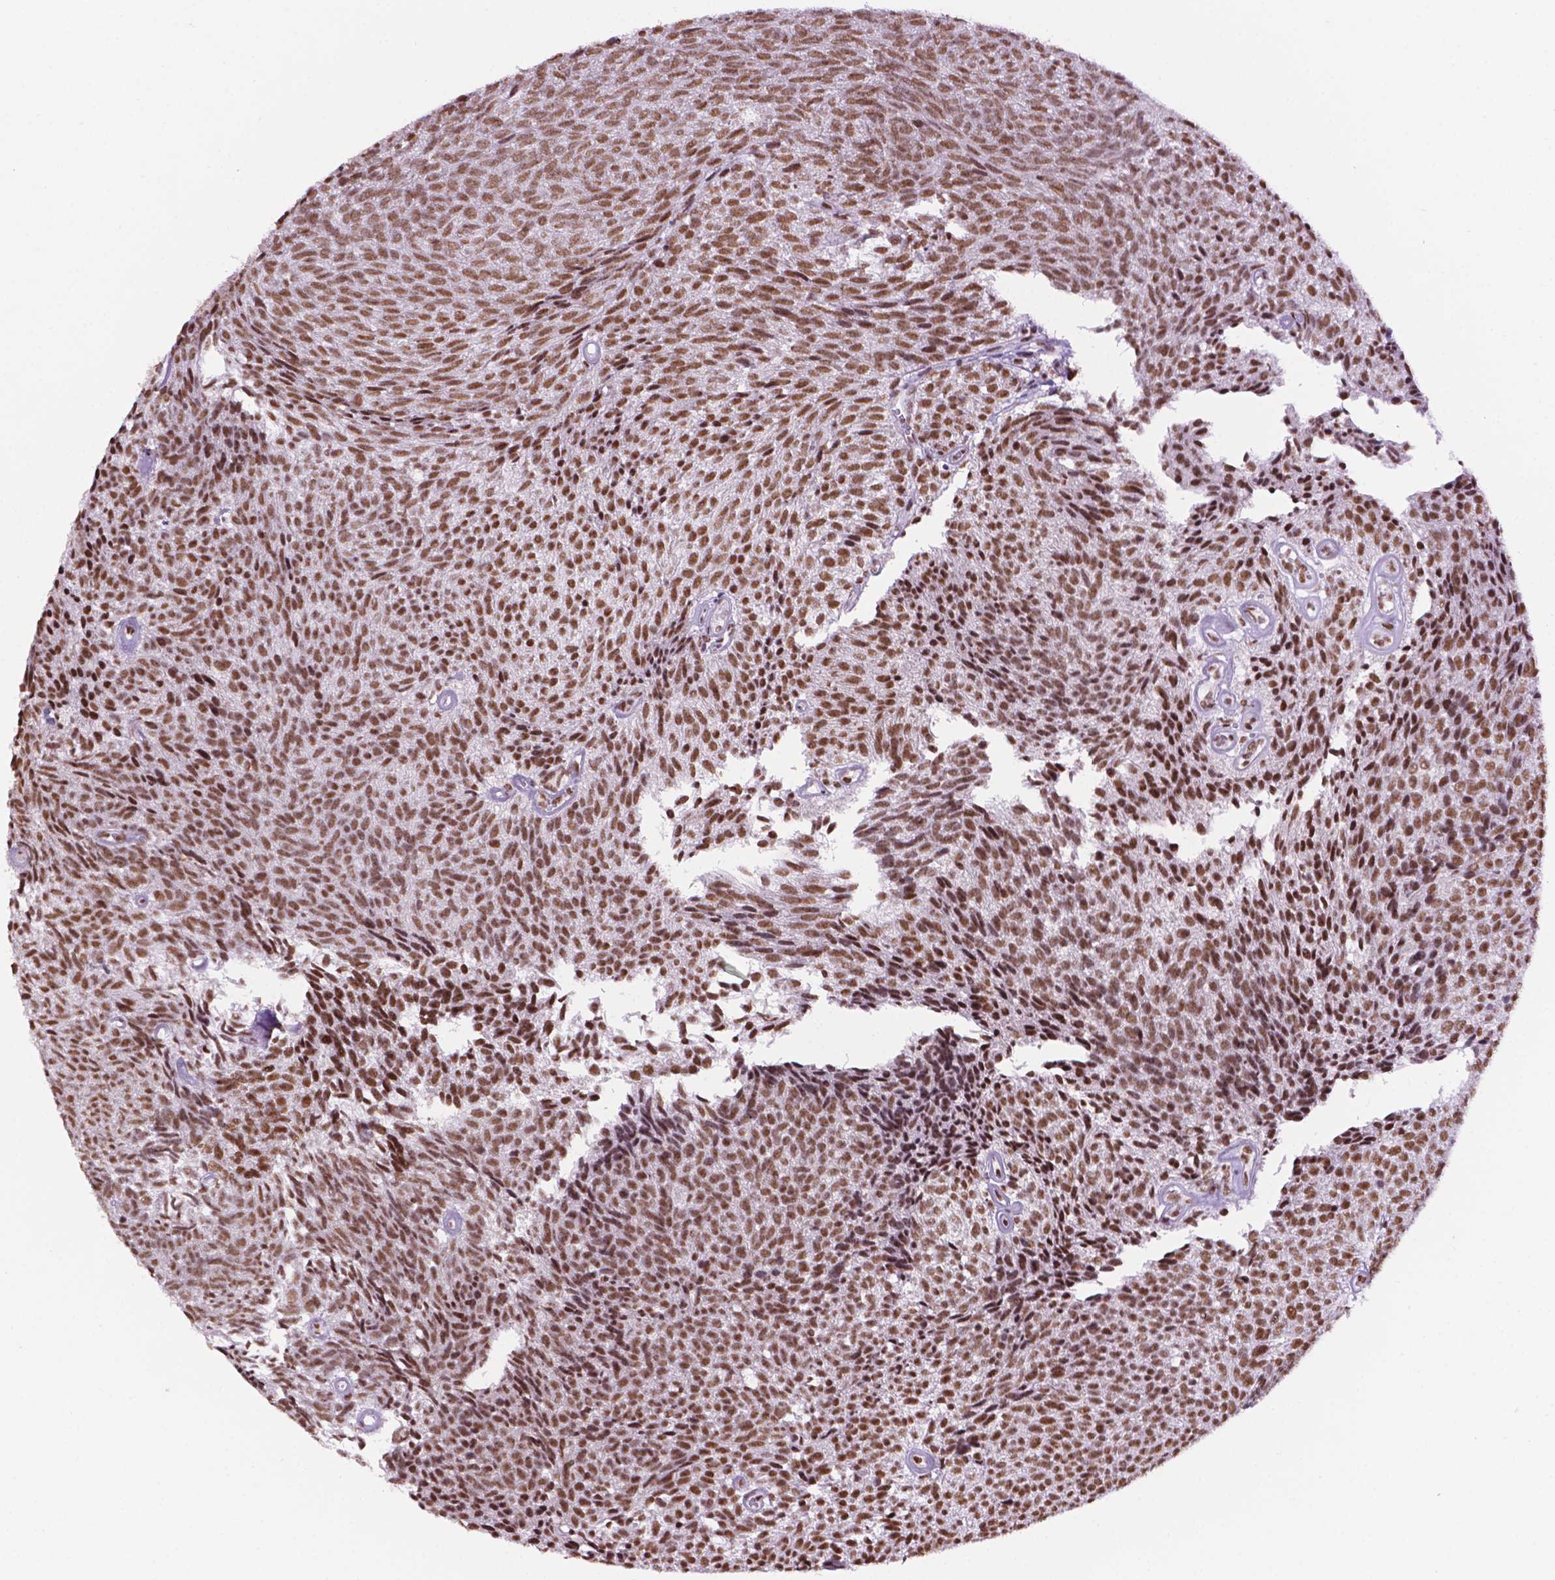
{"staining": {"intensity": "strong", "quantity": ">75%", "location": "nuclear"}, "tissue": "urothelial cancer", "cell_type": "Tumor cells", "image_type": "cancer", "snomed": [{"axis": "morphology", "description": "Urothelial carcinoma, Low grade"}, {"axis": "topography", "description": "Urinary bladder"}], "caption": "High-magnification brightfield microscopy of urothelial cancer stained with DAB (3,3'-diaminobenzidine) (brown) and counterstained with hematoxylin (blue). tumor cells exhibit strong nuclear staining is appreciated in approximately>75% of cells.", "gene": "CCAR2", "patient": {"sex": "male", "age": 77}}